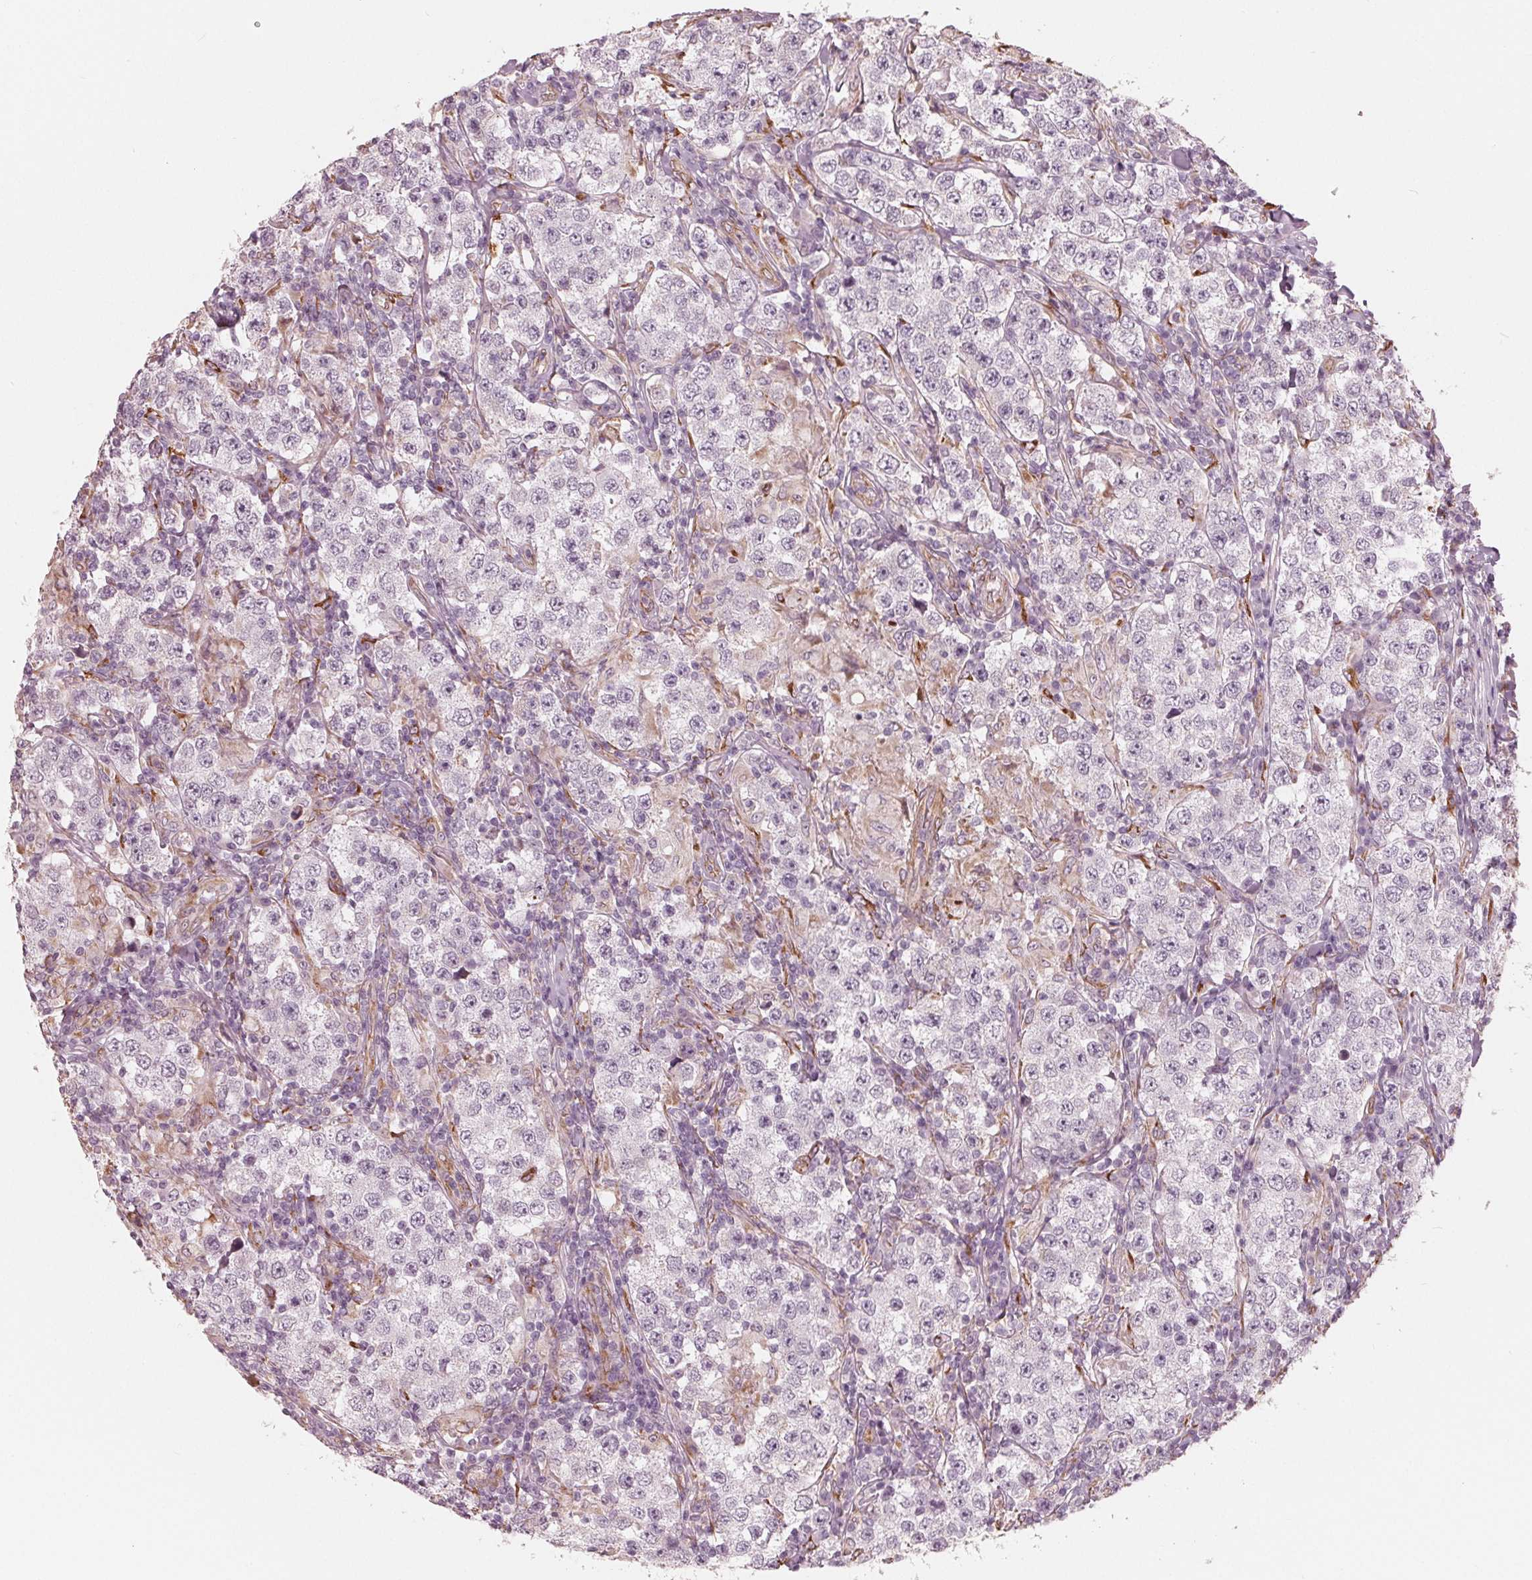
{"staining": {"intensity": "negative", "quantity": "none", "location": "none"}, "tissue": "testis cancer", "cell_type": "Tumor cells", "image_type": "cancer", "snomed": [{"axis": "morphology", "description": "Seminoma, NOS"}, {"axis": "morphology", "description": "Carcinoma, Embryonal, NOS"}, {"axis": "topography", "description": "Testis"}], "caption": "Immunohistochemical staining of testis embryonal carcinoma displays no significant staining in tumor cells.", "gene": "IKBIP", "patient": {"sex": "male", "age": 41}}